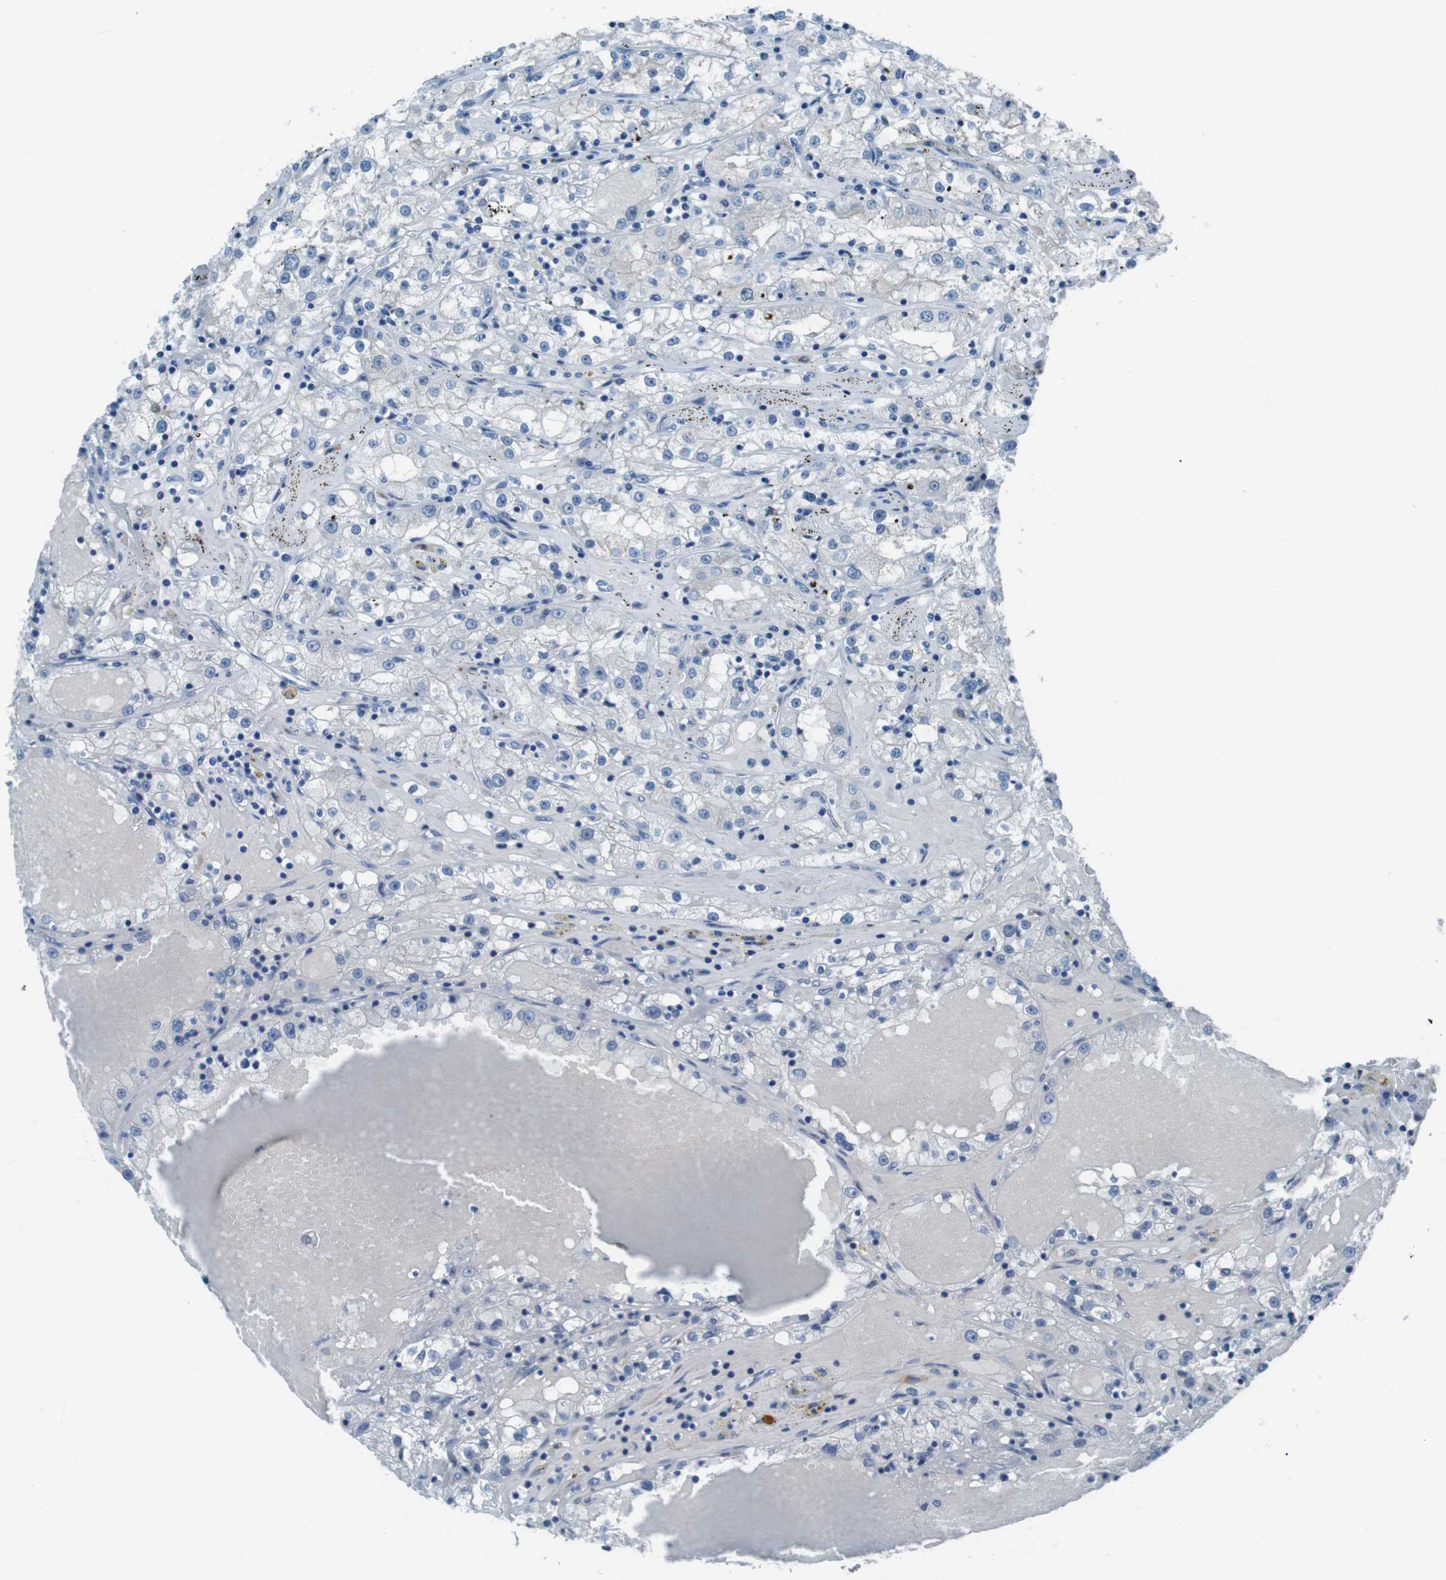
{"staining": {"intensity": "negative", "quantity": "none", "location": "none"}, "tissue": "renal cancer", "cell_type": "Tumor cells", "image_type": "cancer", "snomed": [{"axis": "morphology", "description": "Adenocarcinoma, NOS"}, {"axis": "topography", "description": "Kidney"}], "caption": "The photomicrograph shows no significant positivity in tumor cells of renal cancer. (Brightfield microscopy of DAB IHC at high magnification).", "gene": "NANOS2", "patient": {"sex": "male", "age": 56}}